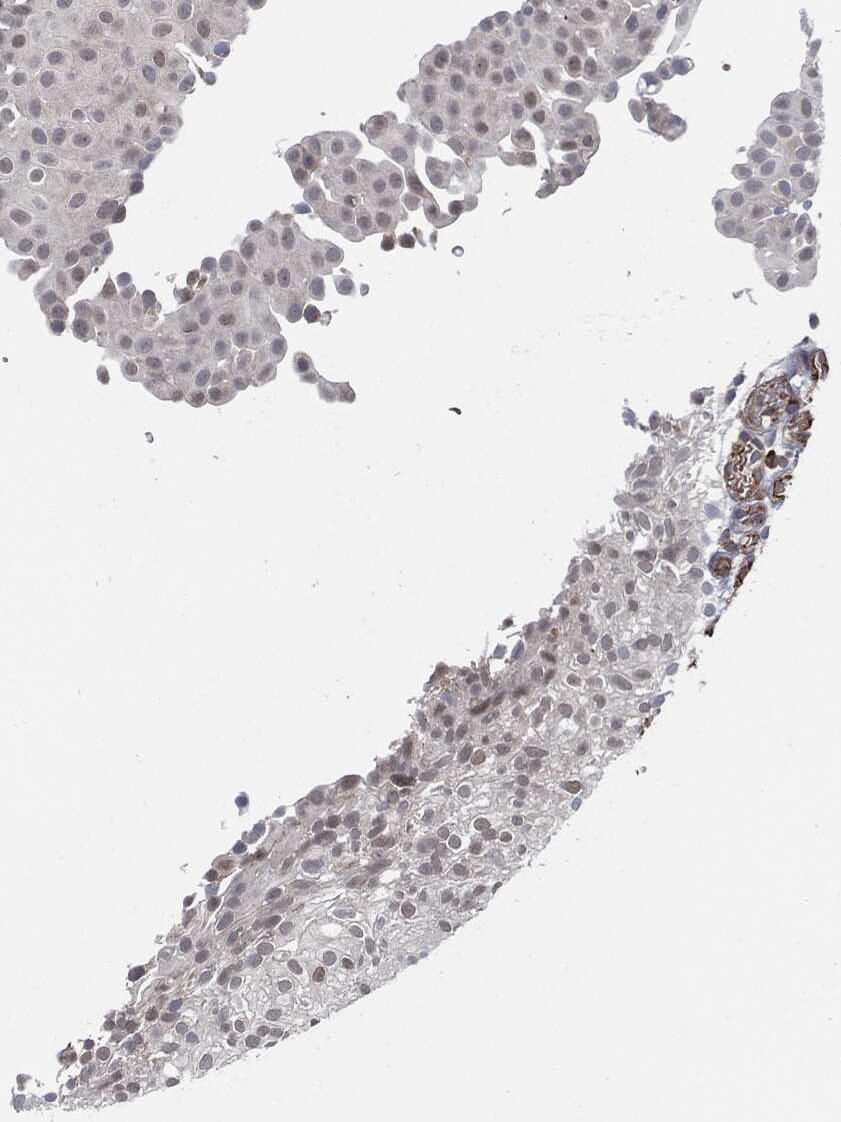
{"staining": {"intensity": "moderate", "quantity": "<25%", "location": "nuclear"}, "tissue": "urothelial cancer", "cell_type": "Tumor cells", "image_type": "cancer", "snomed": [{"axis": "morphology", "description": "Urothelial carcinoma, Low grade"}, {"axis": "topography", "description": "Urinary bladder"}], "caption": "Protein expression analysis of urothelial cancer shows moderate nuclear expression in approximately <25% of tumor cells. (IHC, brightfield microscopy, high magnification).", "gene": "TP53RK", "patient": {"sex": "male", "age": 78}}